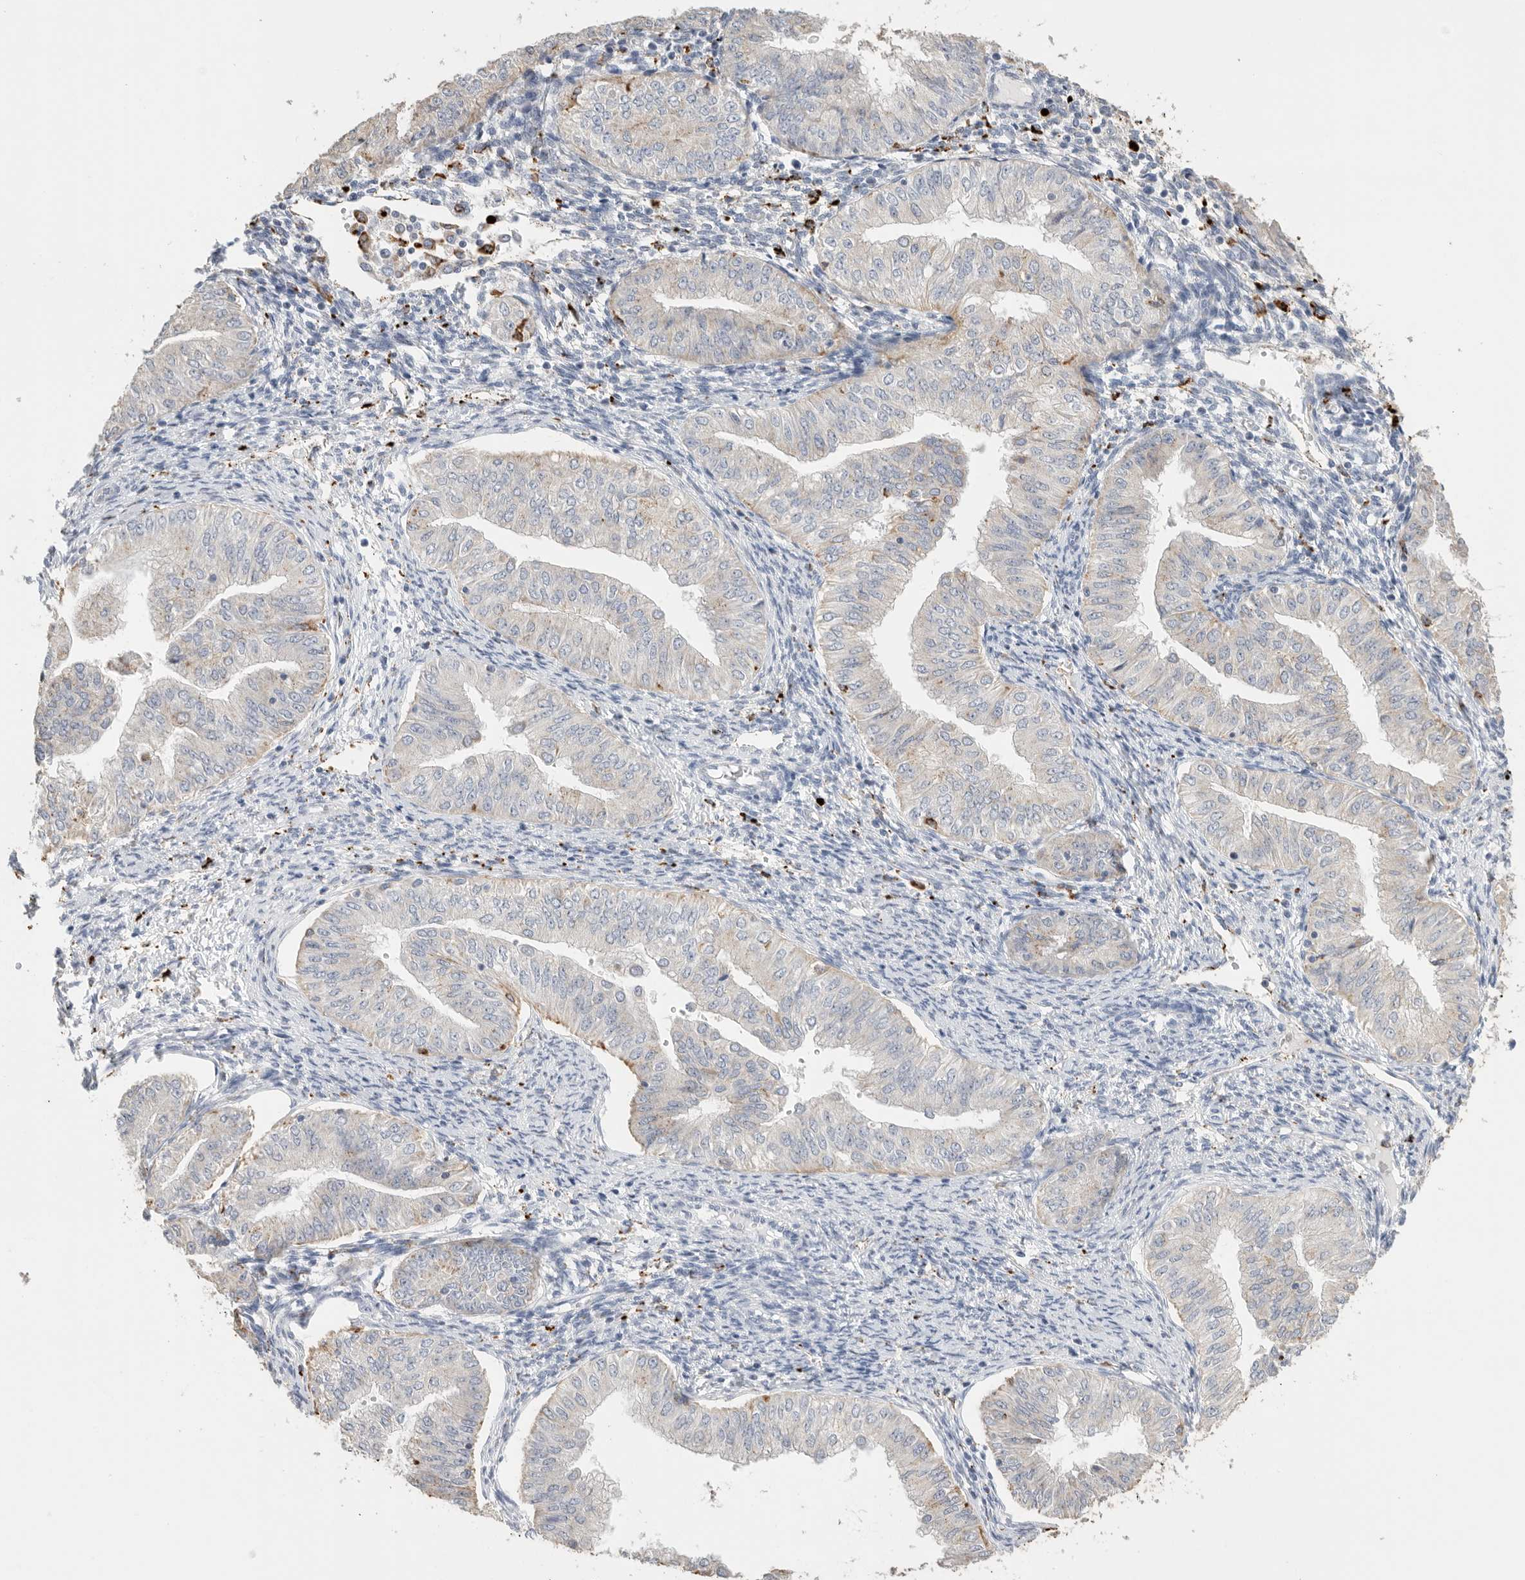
{"staining": {"intensity": "moderate", "quantity": "<25%", "location": "cytoplasmic/membranous"}, "tissue": "endometrial cancer", "cell_type": "Tumor cells", "image_type": "cancer", "snomed": [{"axis": "morphology", "description": "Normal tissue, NOS"}, {"axis": "morphology", "description": "Adenocarcinoma, NOS"}, {"axis": "topography", "description": "Endometrium"}], "caption": "Protein staining by immunohistochemistry (IHC) displays moderate cytoplasmic/membranous expression in approximately <25% of tumor cells in endometrial cancer.", "gene": "GGH", "patient": {"sex": "female", "age": 53}}